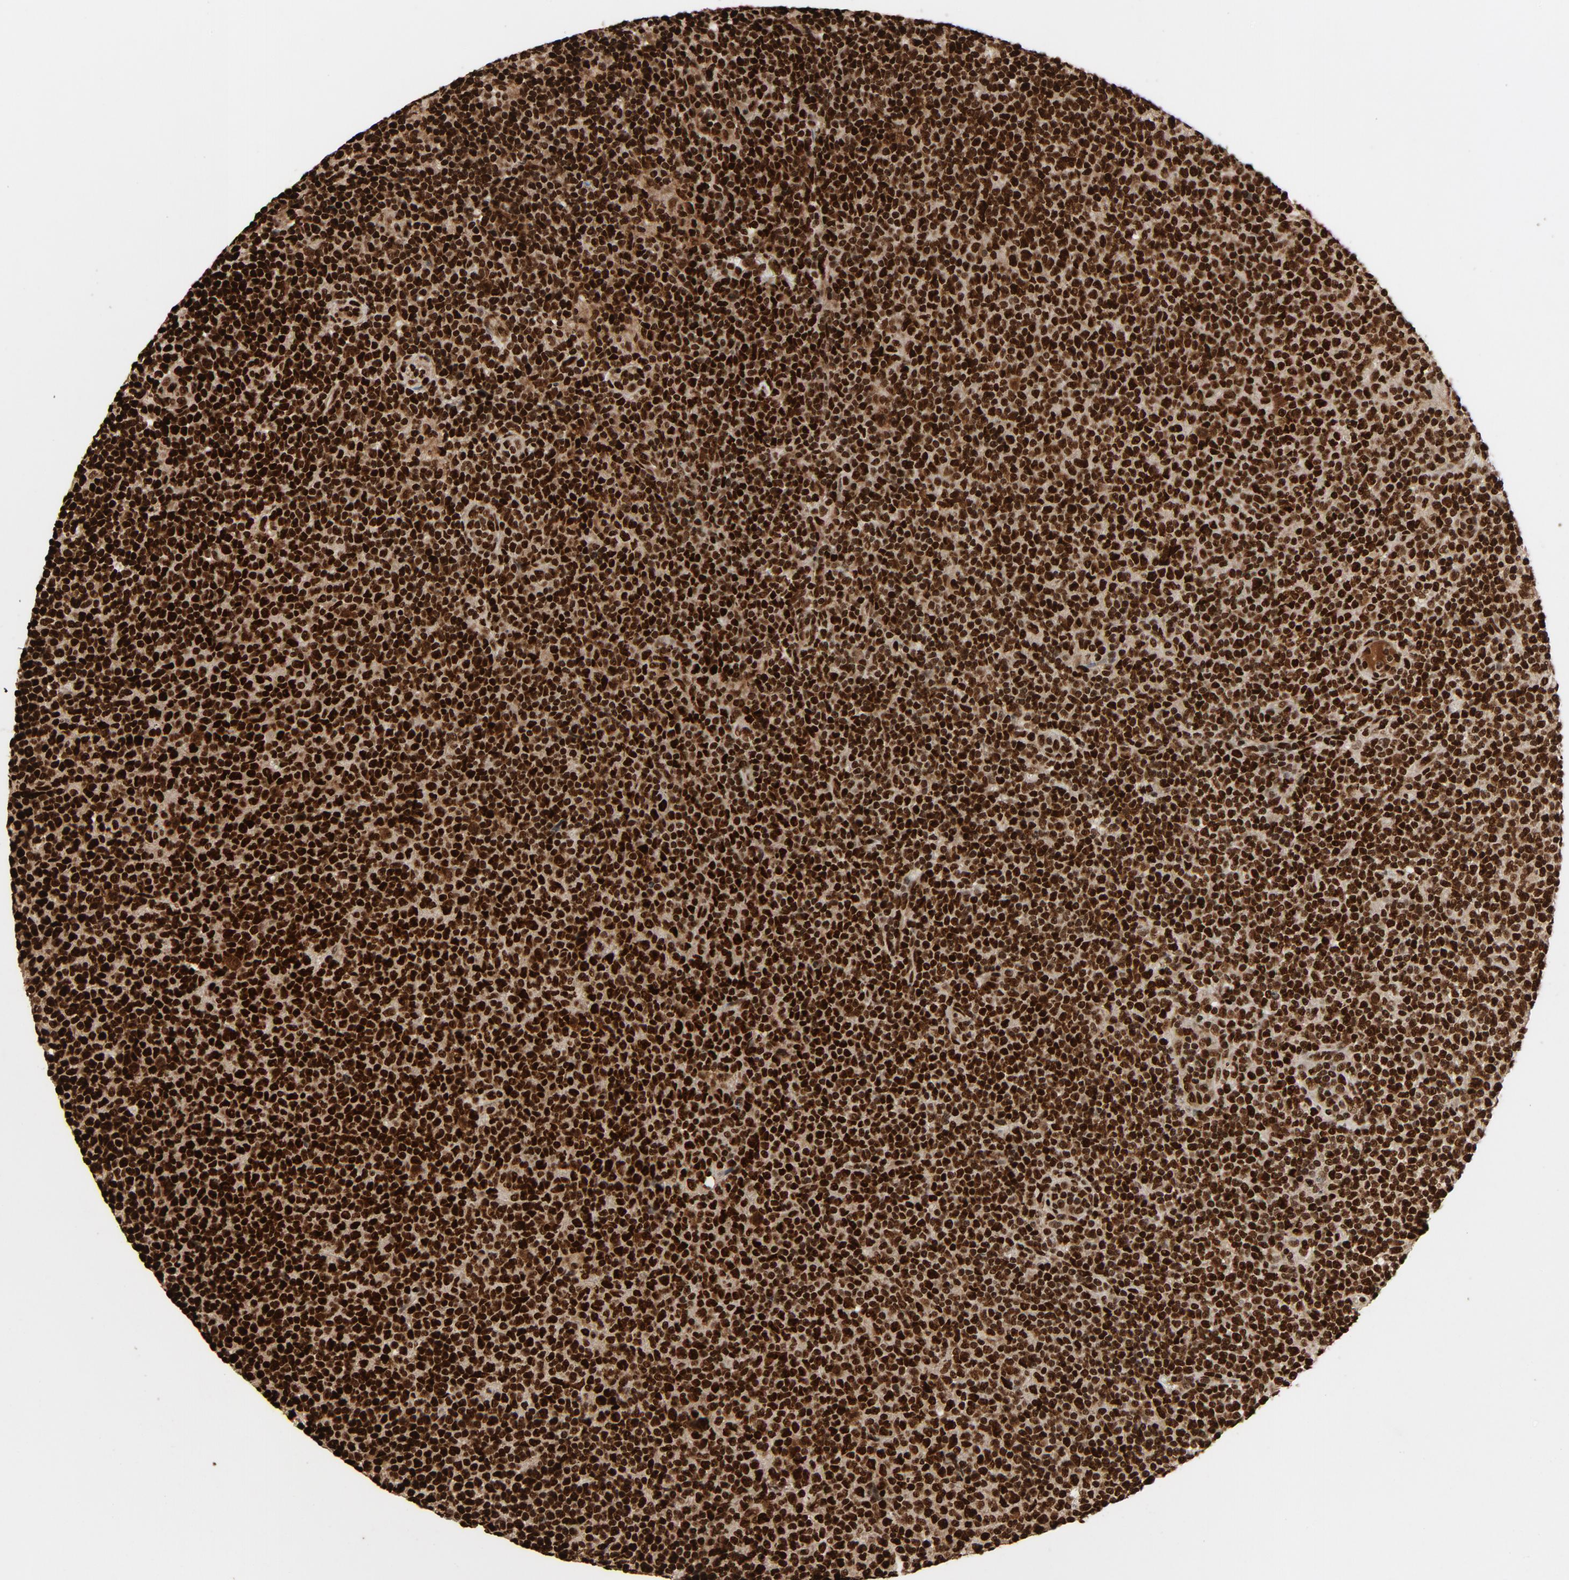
{"staining": {"intensity": "strong", "quantity": ">75%", "location": "nuclear"}, "tissue": "lymphoma", "cell_type": "Tumor cells", "image_type": "cancer", "snomed": [{"axis": "morphology", "description": "Malignant lymphoma, non-Hodgkin's type, Low grade"}, {"axis": "topography", "description": "Lymph node"}], "caption": "Immunohistochemical staining of human lymphoma shows strong nuclear protein positivity in approximately >75% of tumor cells.", "gene": "TP53BP1", "patient": {"sex": "male", "age": 70}}